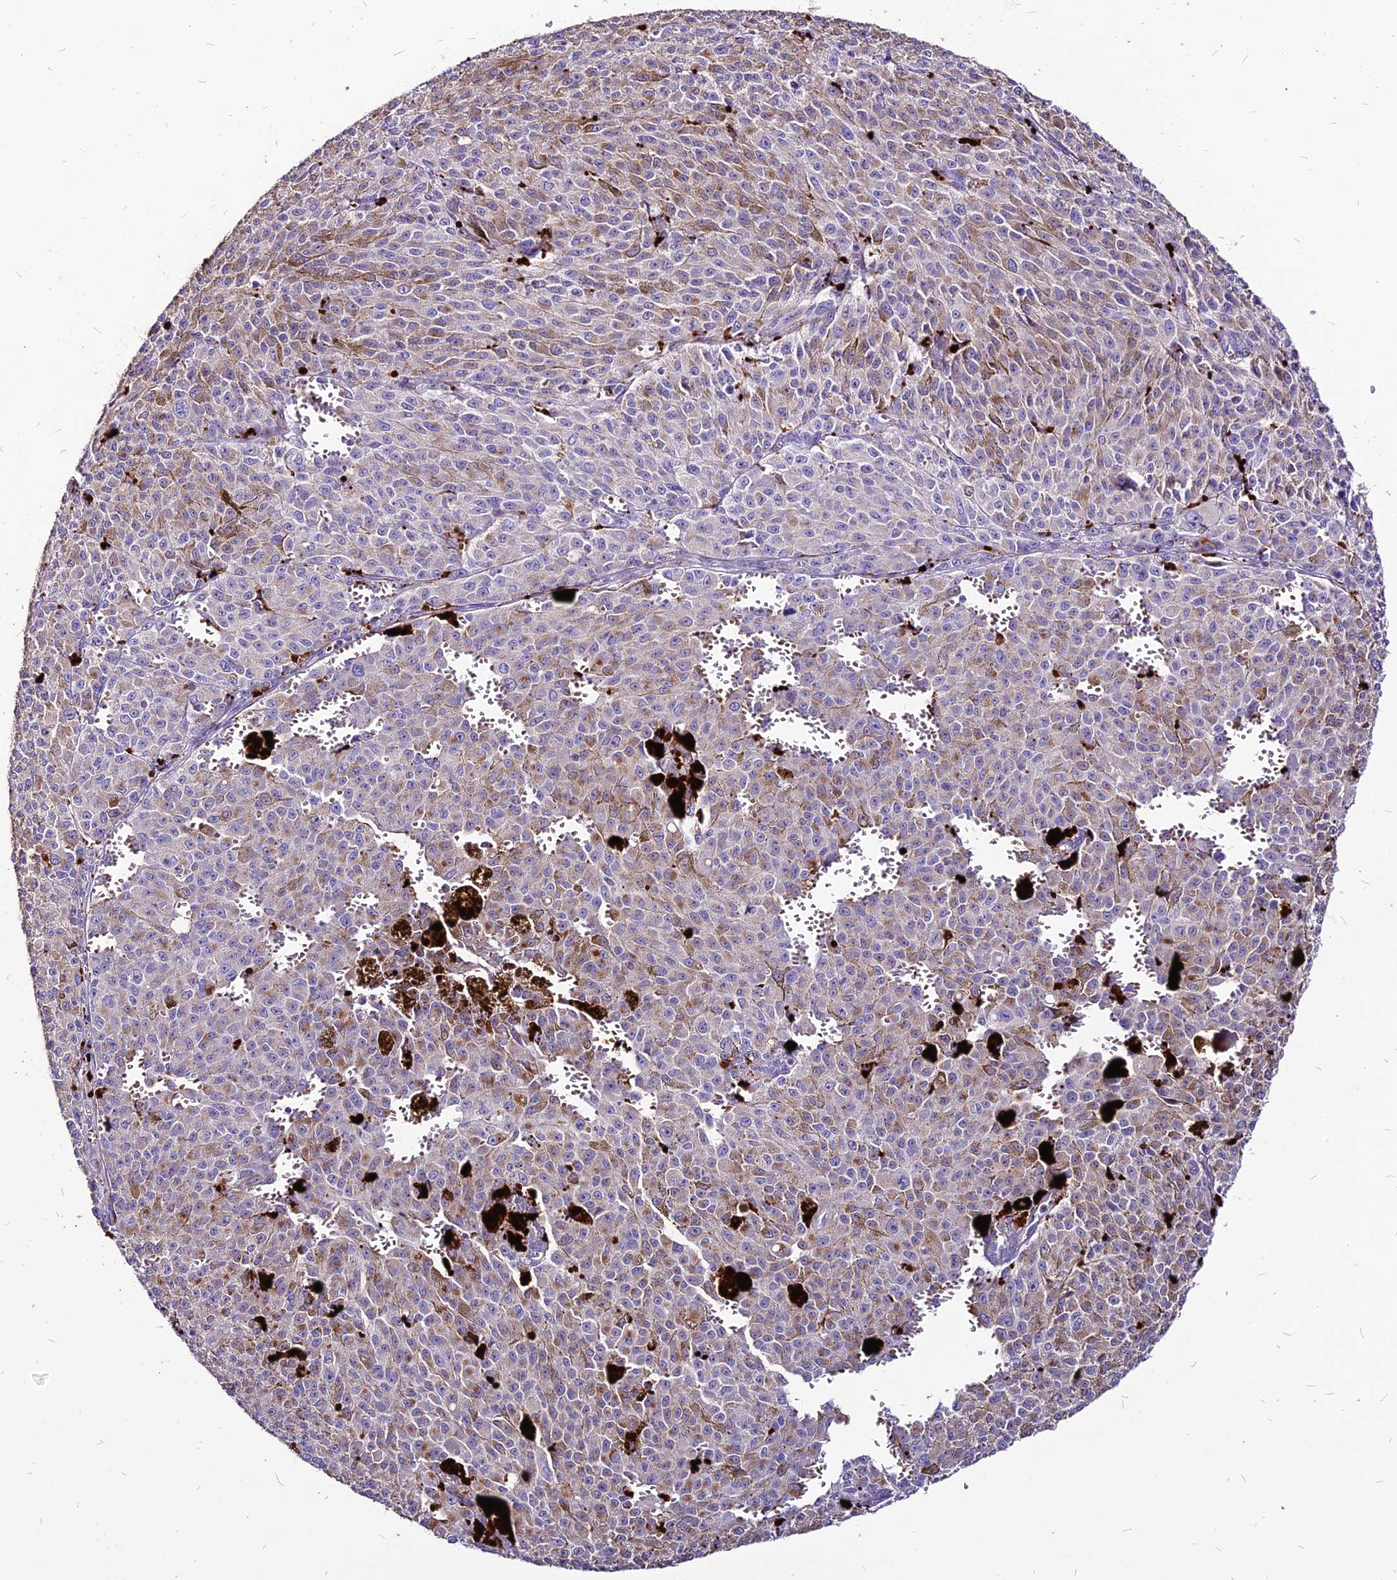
{"staining": {"intensity": "negative", "quantity": "none", "location": "none"}, "tissue": "melanoma", "cell_type": "Tumor cells", "image_type": "cancer", "snomed": [{"axis": "morphology", "description": "Malignant melanoma, NOS"}, {"axis": "topography", "description": "Skin"}], "caption": "Tumor cells are negative for protein expression in human malignant melanoma.", "gene": "RIMOC1", "patient": {"sex": "female", "age": 52}}